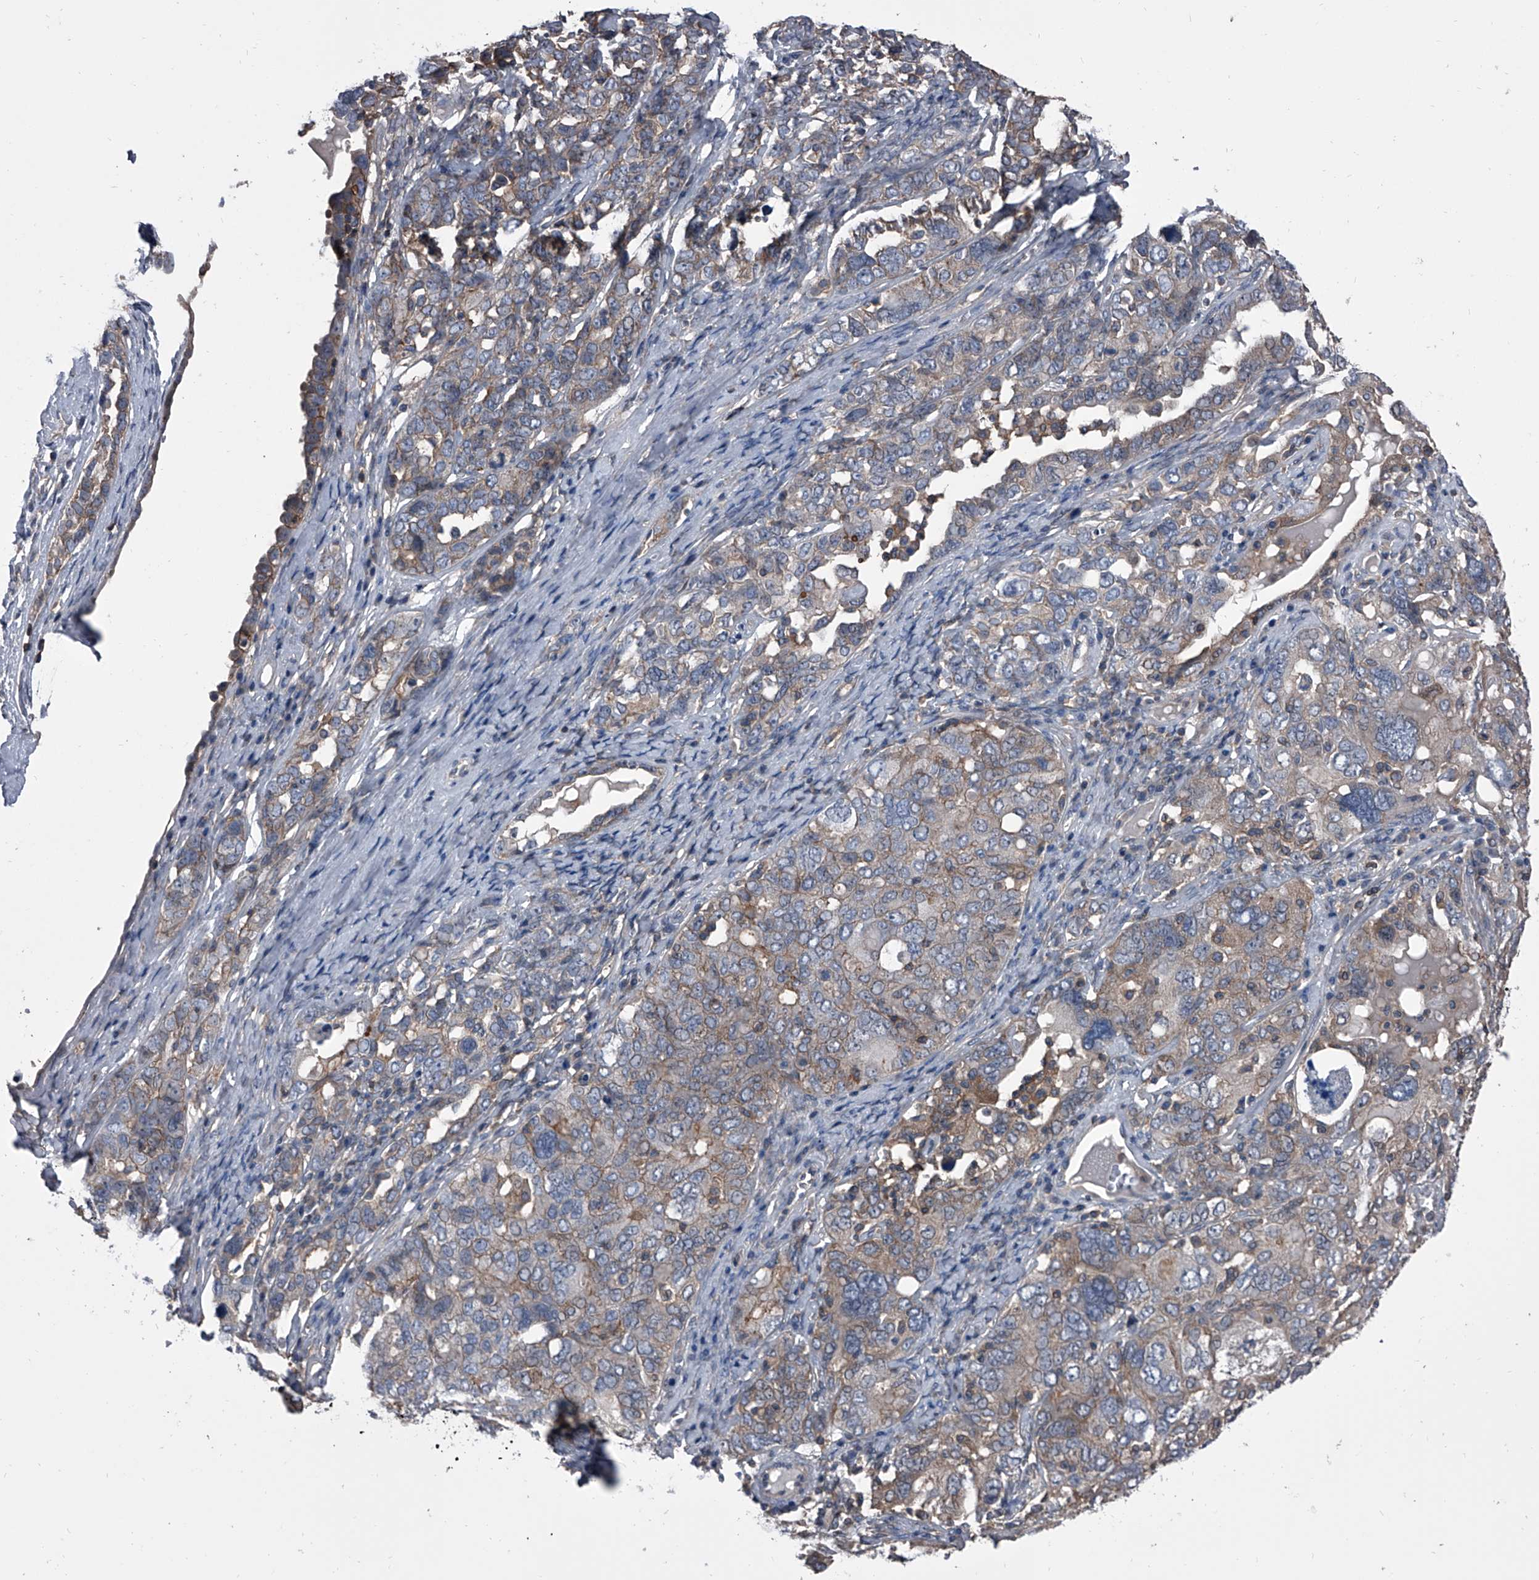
{"staining": {"intensity": "weak", "quantity": ">75%", "location": "cytoplasmic/membranous"}, "tissue": "ovarian cancer", "cell_type": "Tumor cells", "image_type": "cancer", "snomed": [{"axis": "morphology", "description": "Carcinoma, endometroid"}, {"axis": "topography", "description": "Ovary"}], "caption": "Human ovarian cancer (endometroid carcinoma) stained with a brown dye displays weak cytoplasmic/membranous positive positivity in about >75% of tumor cells.", "gene": "PIP5K1A", "patient": {"sex": "female", "age": 62}}